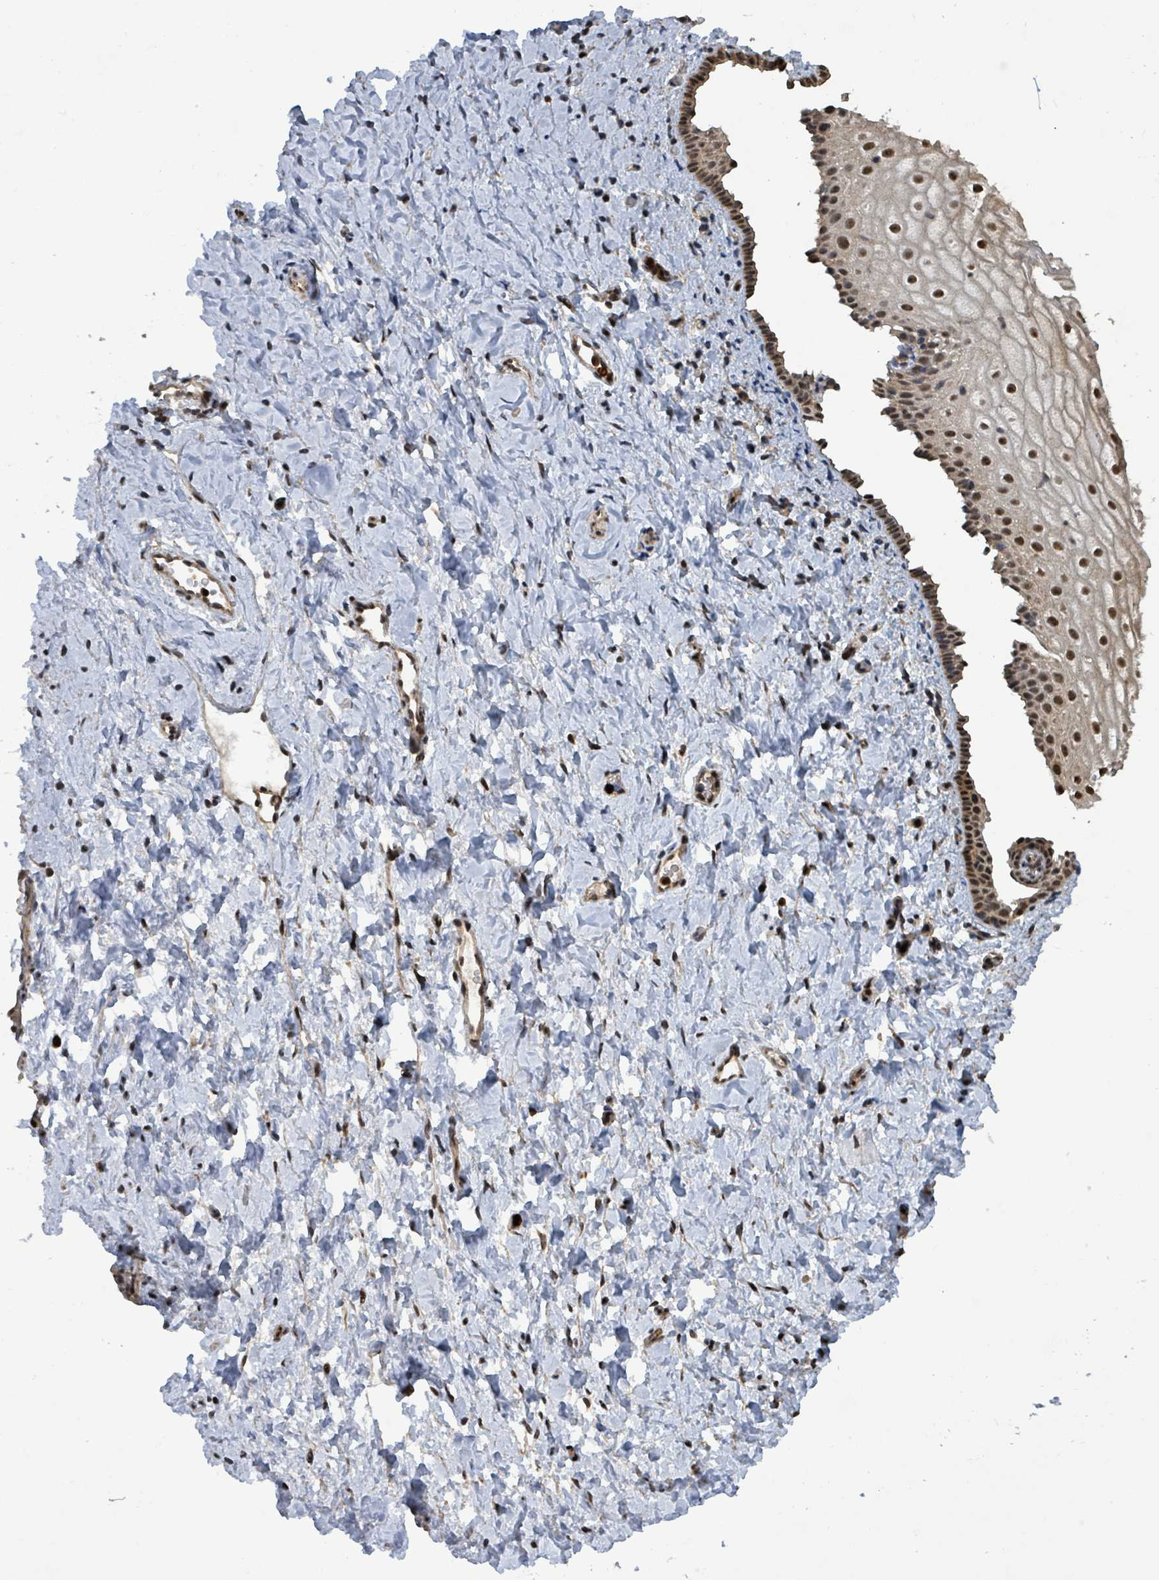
{"staining": {"intensity": "moderate", "quantity": "25%-75%", "location": "cytoplasmic/membranous,nuclear"}, "tissue": "vagina", "cell_type": "Squamous epithelial cells", "image_type": "normal", "snomed": [{"axis": "morphology", "description": "Normal tissue, NOS"}, {"axis": "topography", "description": "Vagina"}], "caption": "Brown immunohistochemical staining in benign human vagina reveals moderate cytoplasmic/membranous,nuclear staining in approximately 25%-75% of squamous epithelial cells. The staining was performed using DAB to visualize the protein expression in brown, while the nuclei were stained in blue with hematoxylin (Magnification: 20x).", "gene": "COQ6", "patient": {"sex": "female", "age": 56}}